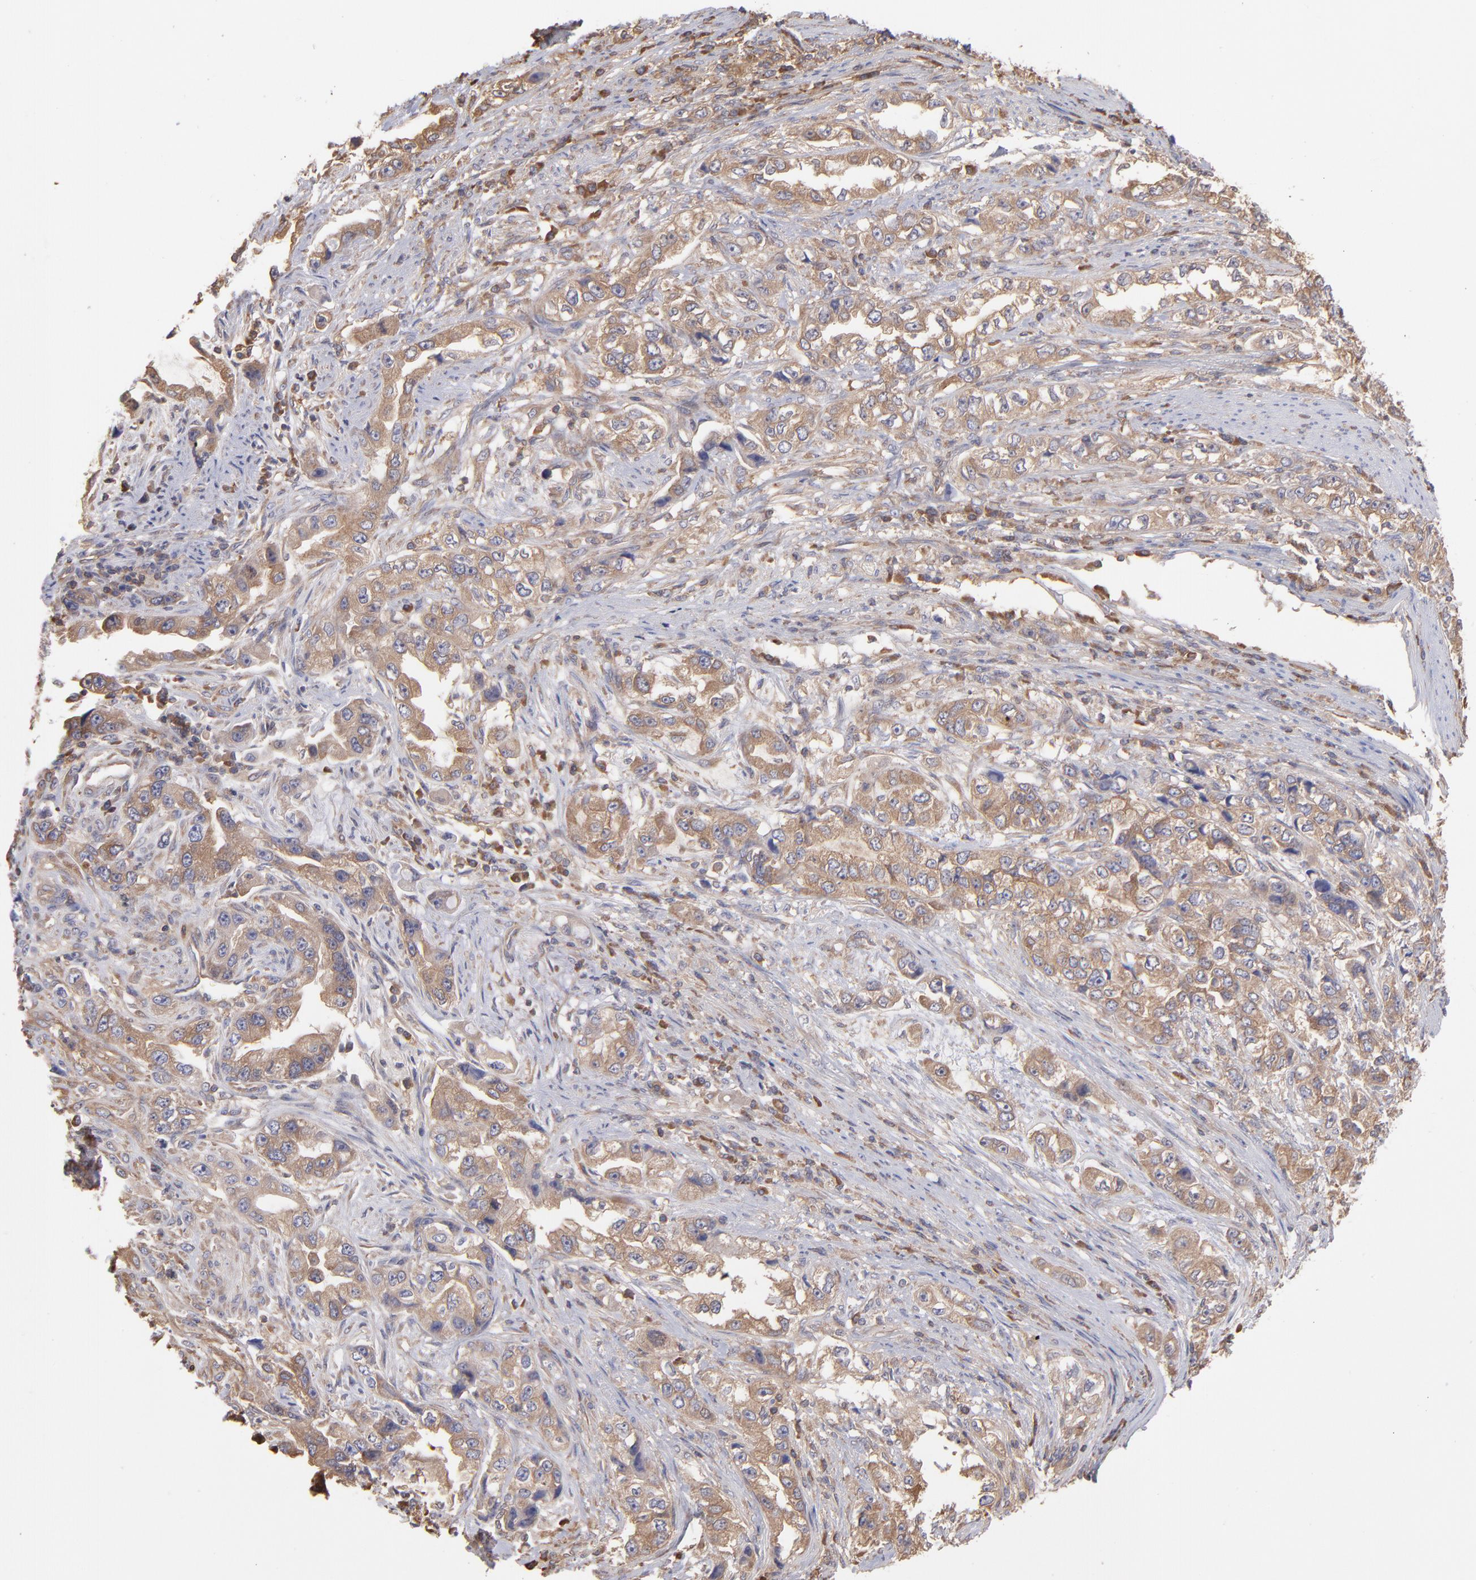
{"staining": {"intensity": "moderate", "quantity": ">75%", "location": "cytoplasmic/membranous"}, "tissue": "stomach cancer", "cell_type": "Tumor cells", "image_type": "cancer", "snomed": [{"axis": "morphology", "description": "Adenocarcinoma, NOS"}, {"axis": "topography", "description": "Stomach, lower"}], "caption": "Stomach cancer stained with IHC demonstrates moderate cytoplasmic/membranous expression in approximately >75% of tumor cells. (DAB (3,3'-diaminobenzidine) = brown stain, brightfield microscopy at high magnification).", "gene": "MAP2K2", "patient": {"sex": "female", "age": 93}}